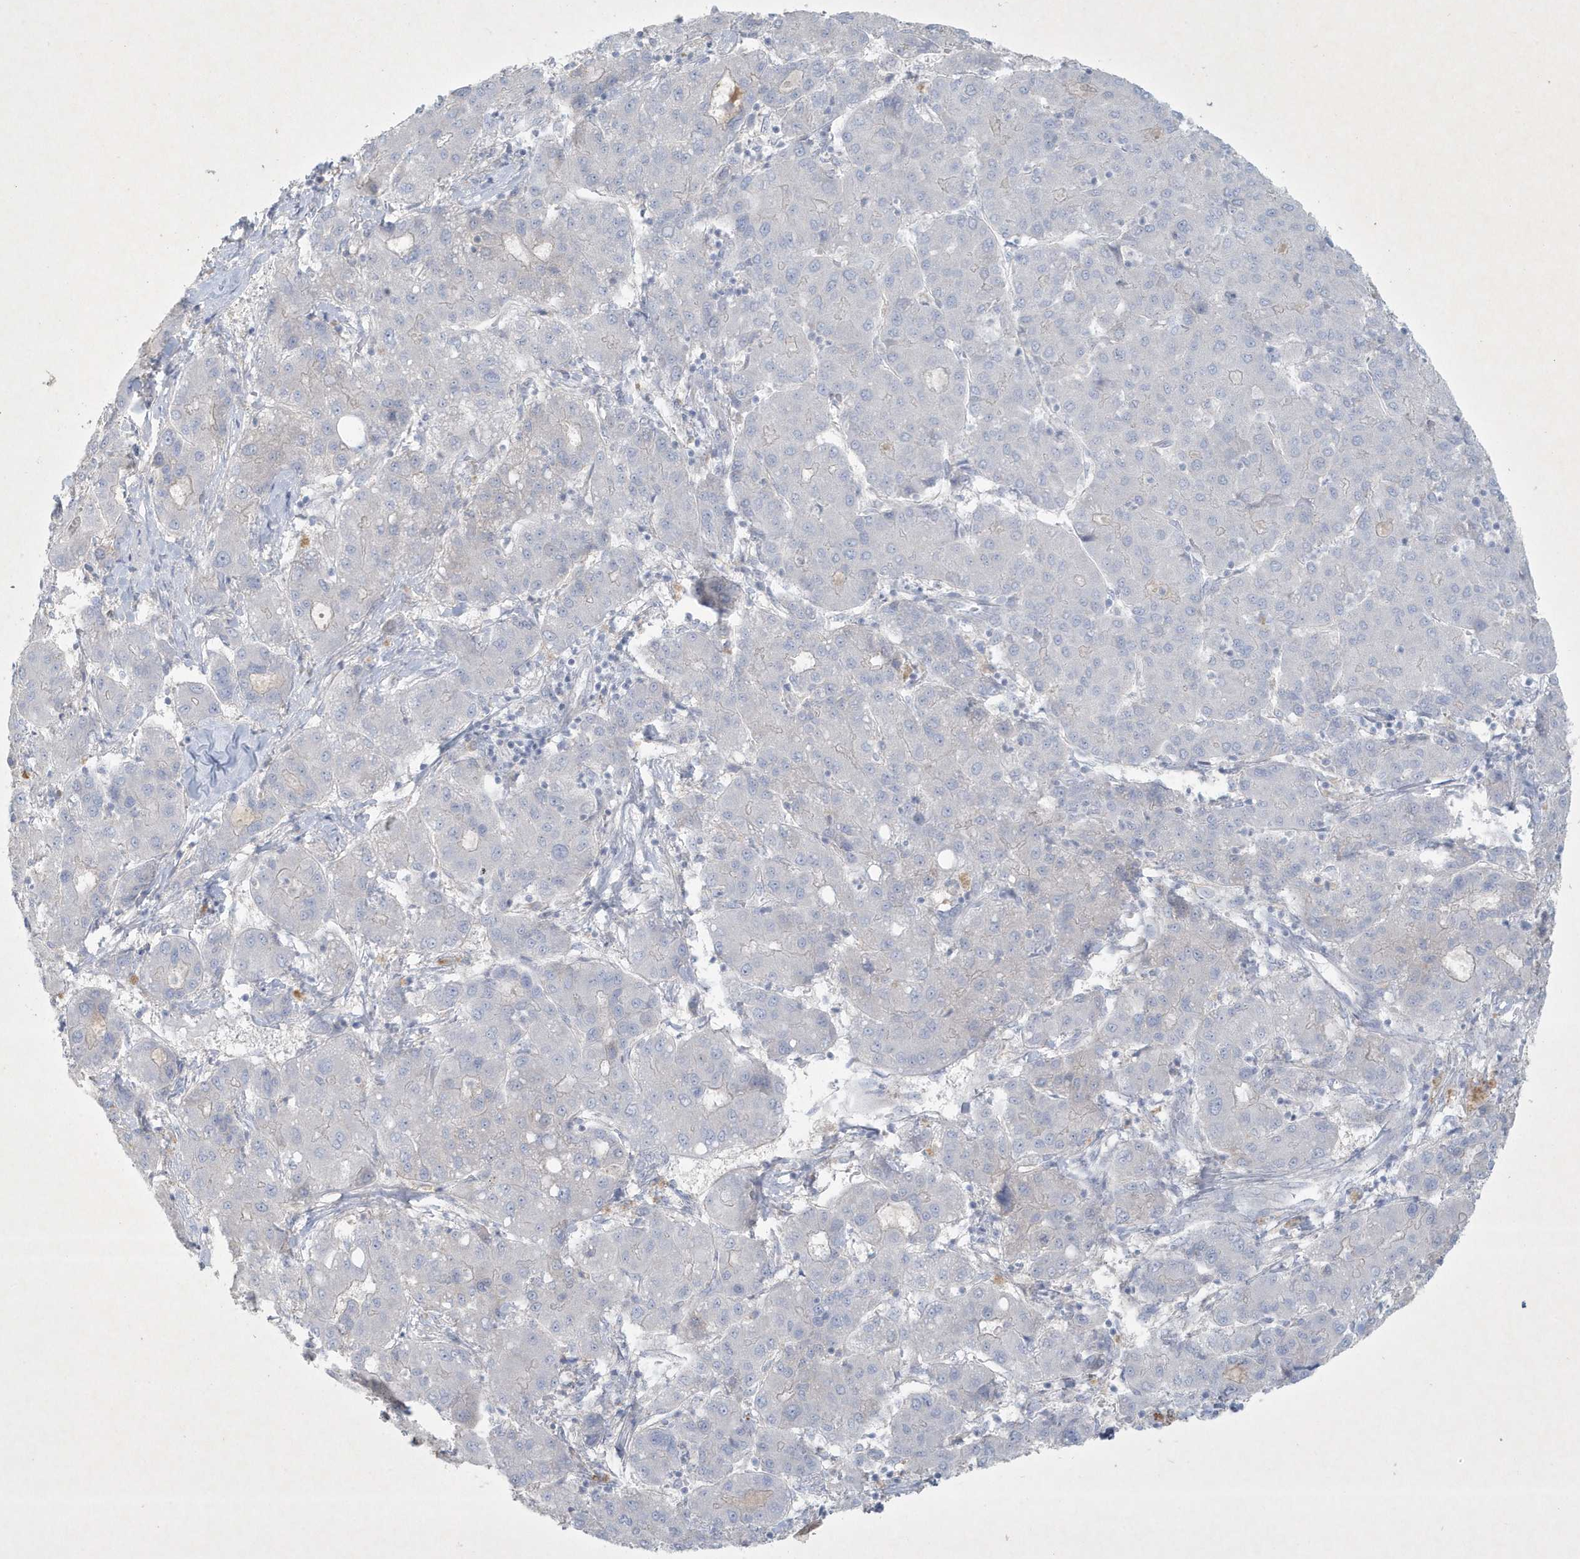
{"staining": {"intensity": "negative", "quantity": "none", "location": "none"}, "tissue": "liver cancer", "cell_type": "Tumor cells", "image_type": "cancer", "snomed": [{"axis": "morphology", "description": "Carcinoma, Hepatocellular, NOS"}, {"axis": "topography", "description": "Liver"}], "caption": "This is an IHC histopathology image of hepatocellular carcinoma (liver). There is no positivity in tumor cells.", "gene": "CCDC24", "patient": {"sex": "male", "age": 65}}